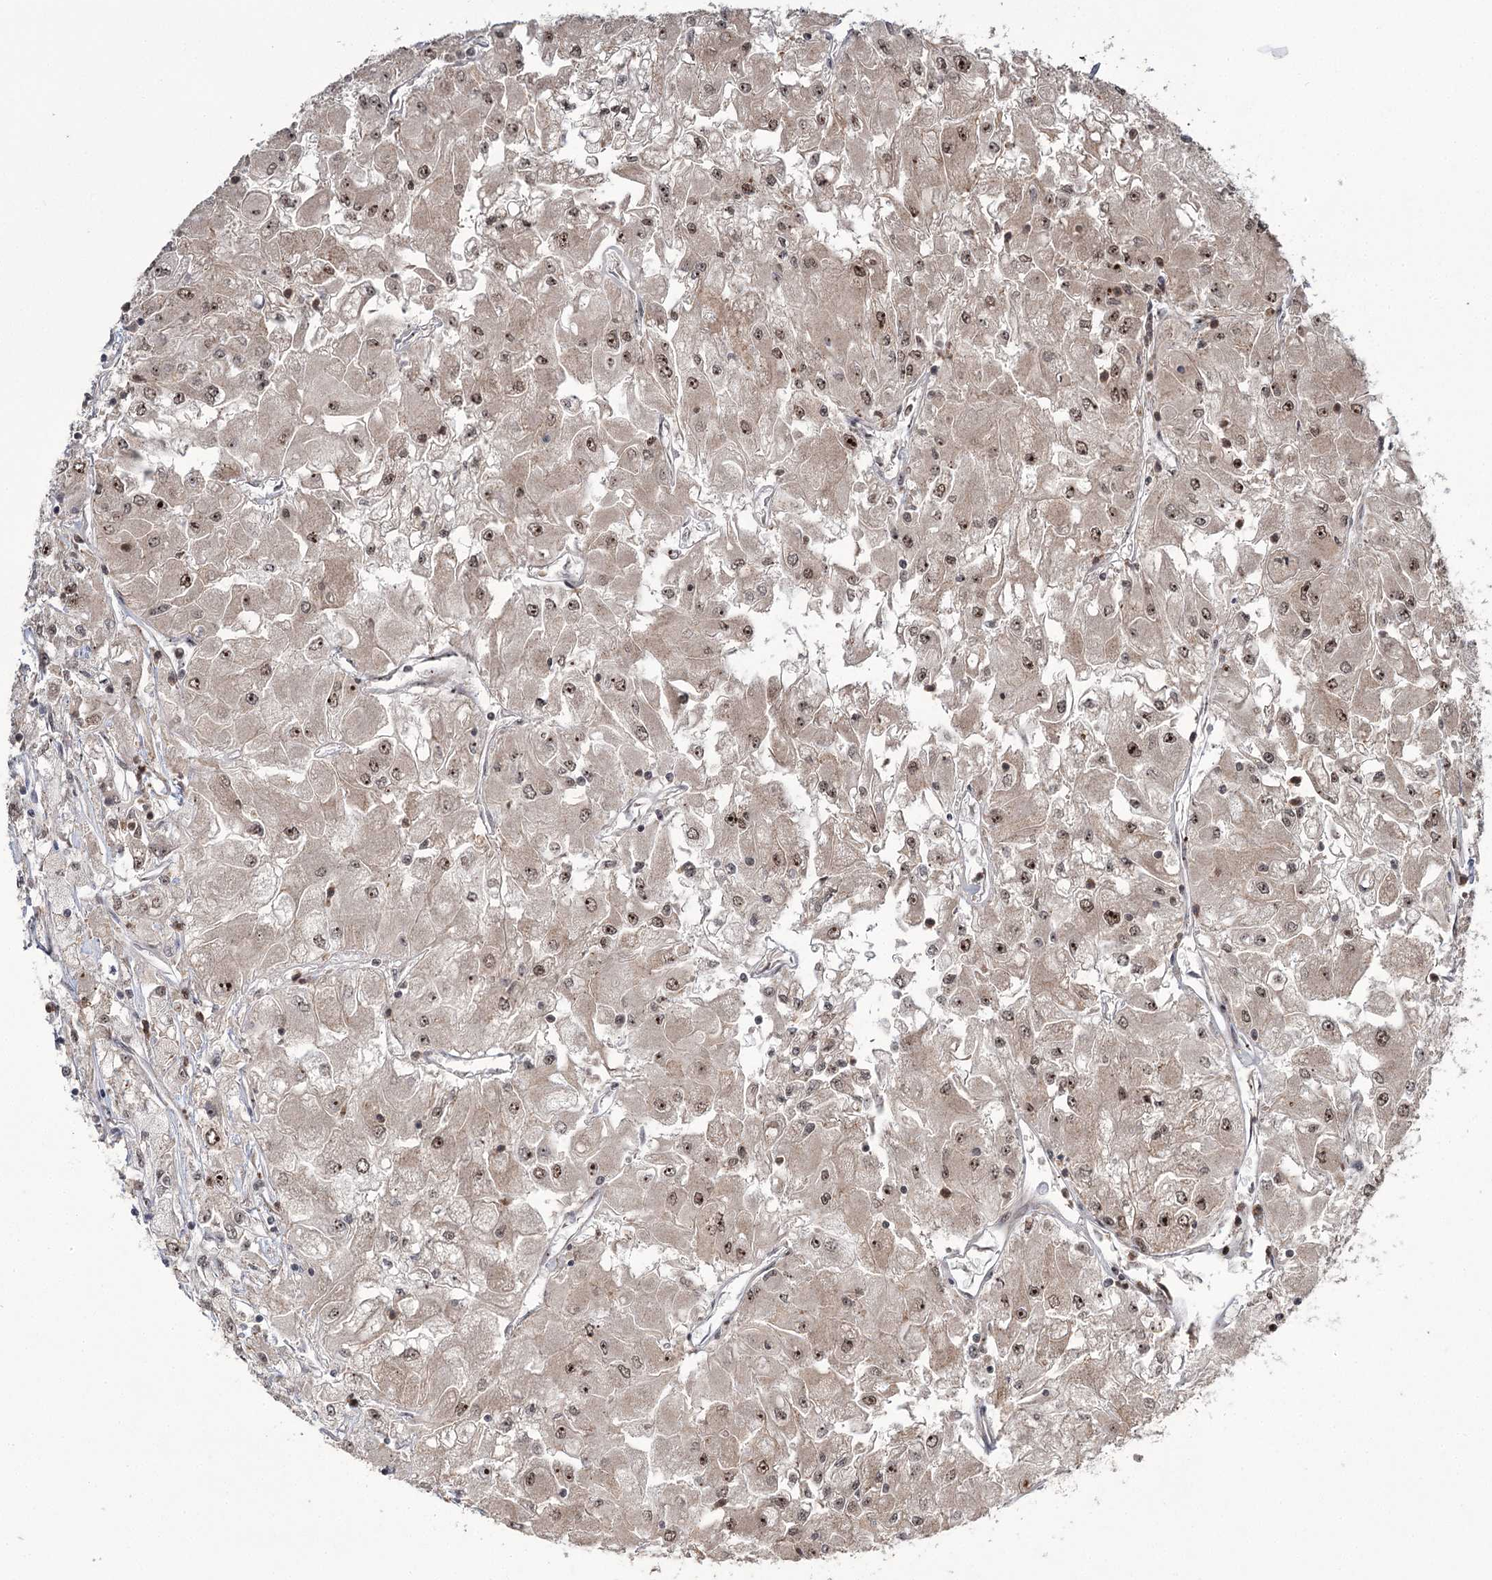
{"staining": {"intensity": "moderate", "quantity": ">75%", "location": "nuclear"}, "tissue": "renal cancer", "cell_type": "Tumor cells", "image_type": "cancer", "snomed": [{"axis": "morphology", "description": "Adenocarcinoma, NOS"}, {"axis": "topography", "description": "Kidney"}], "caption": "Protein expression analysis of human adenocarcinoma (renal) reveals moderate nuclear expression in about >75% of tumor cells.", "gene": "ERCC3", "patient": {"sex": "male", "age": 80}}